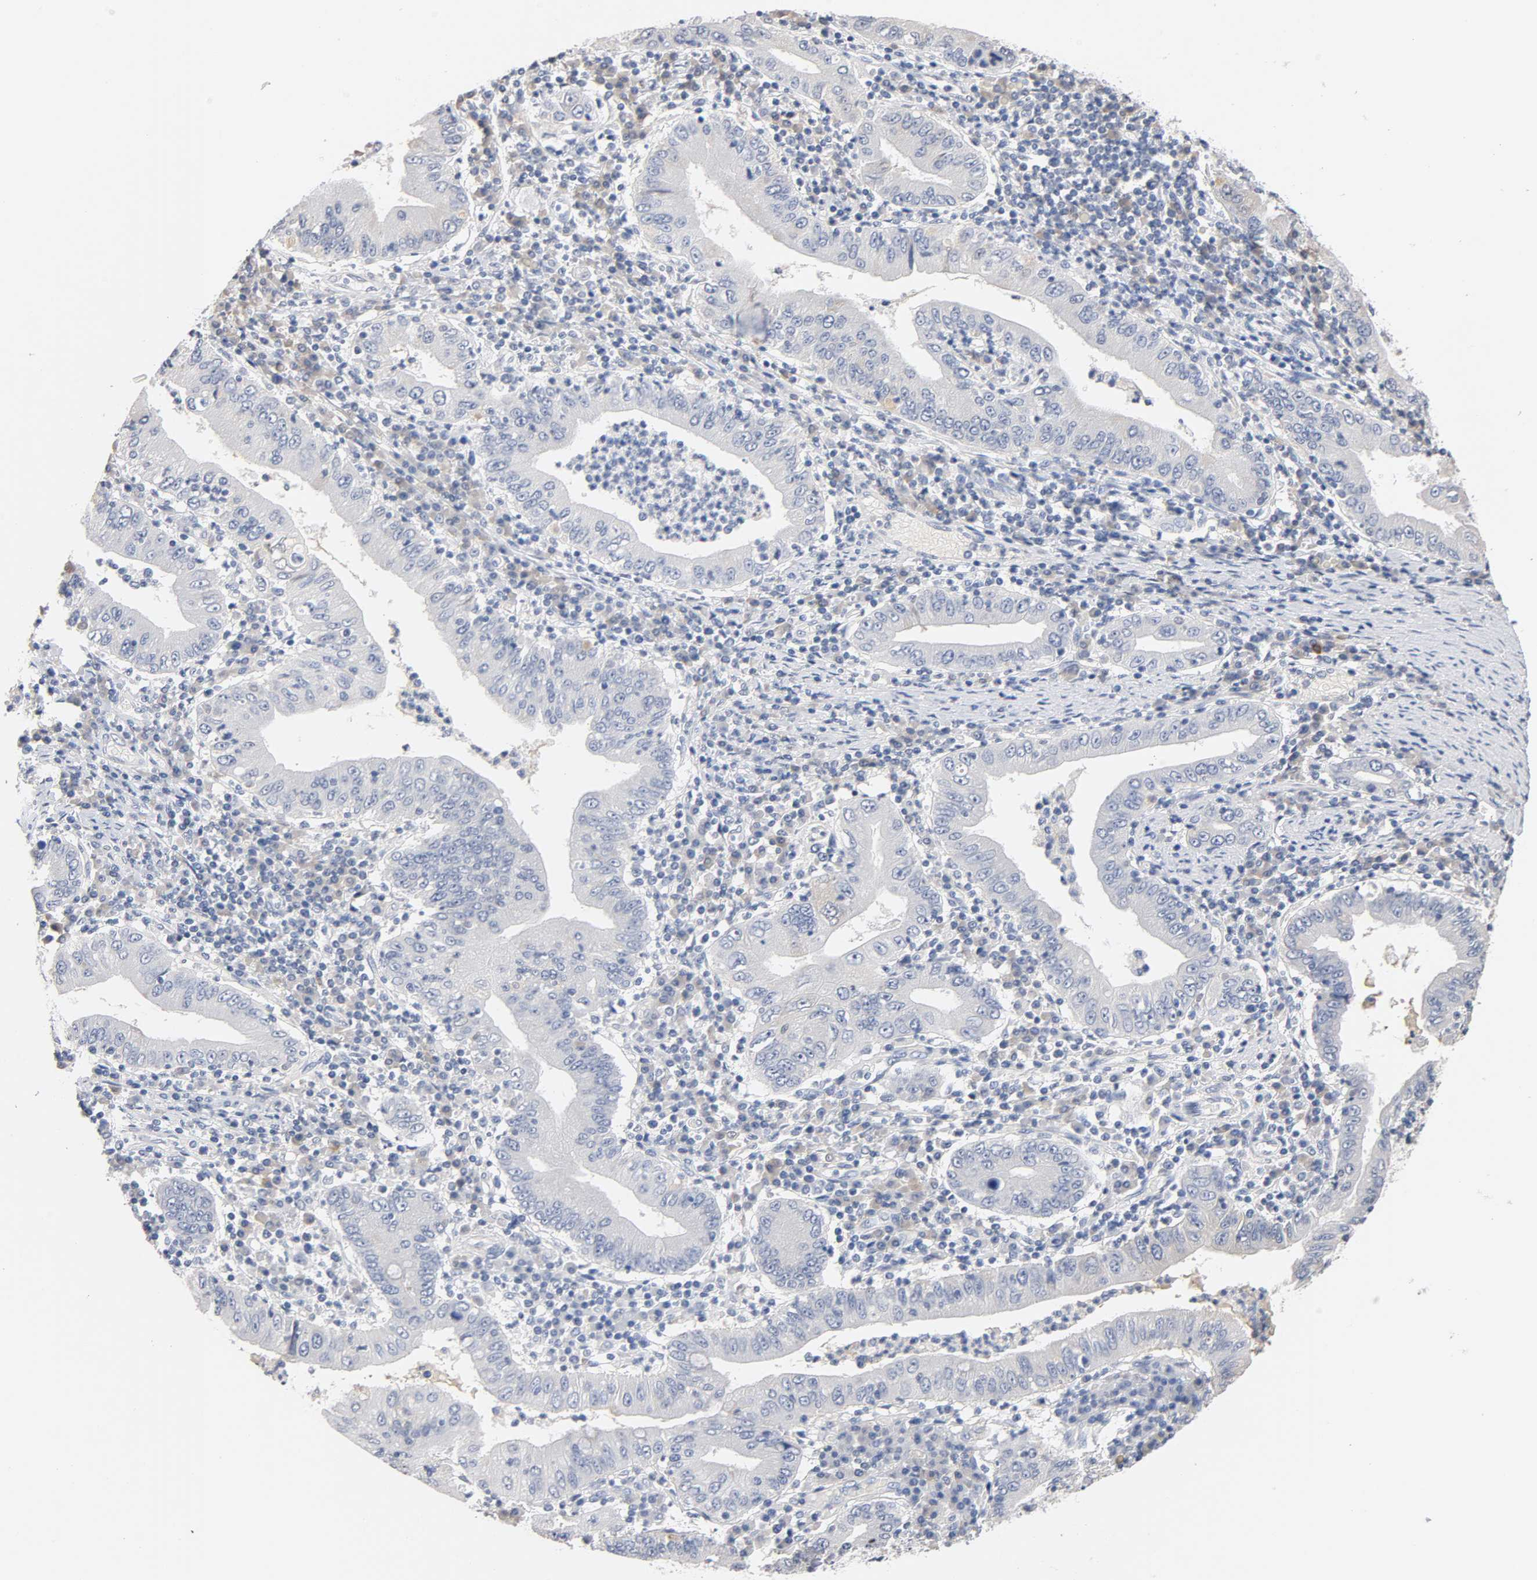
{"staining": {"intensity": "negative", "quantity": "none", "location": "none"}, "tissue": "stomach cancer", "cell_type": "Tumor cells", "image_type": "cancer", "snomed": [{"axis": "morphology", "description": "Normal tissue, NOS"}, {"axis": "morphology", "description": "Adenocarcinoma, NOS"}, {"axis": "topography", "description": "Esophagus"}, {"axis": "topography", "description": "Stomach, upper"}, {"axis": "topography", "description": "Peripheral nerve tissue"}], "caption": "Human stomach adenocarcinoma stained for a protein using immunohistochemistry displays no staining in tumor cells.", "gene": "ZCCHC13", "patient": {"sex": "male", "age": 62}}